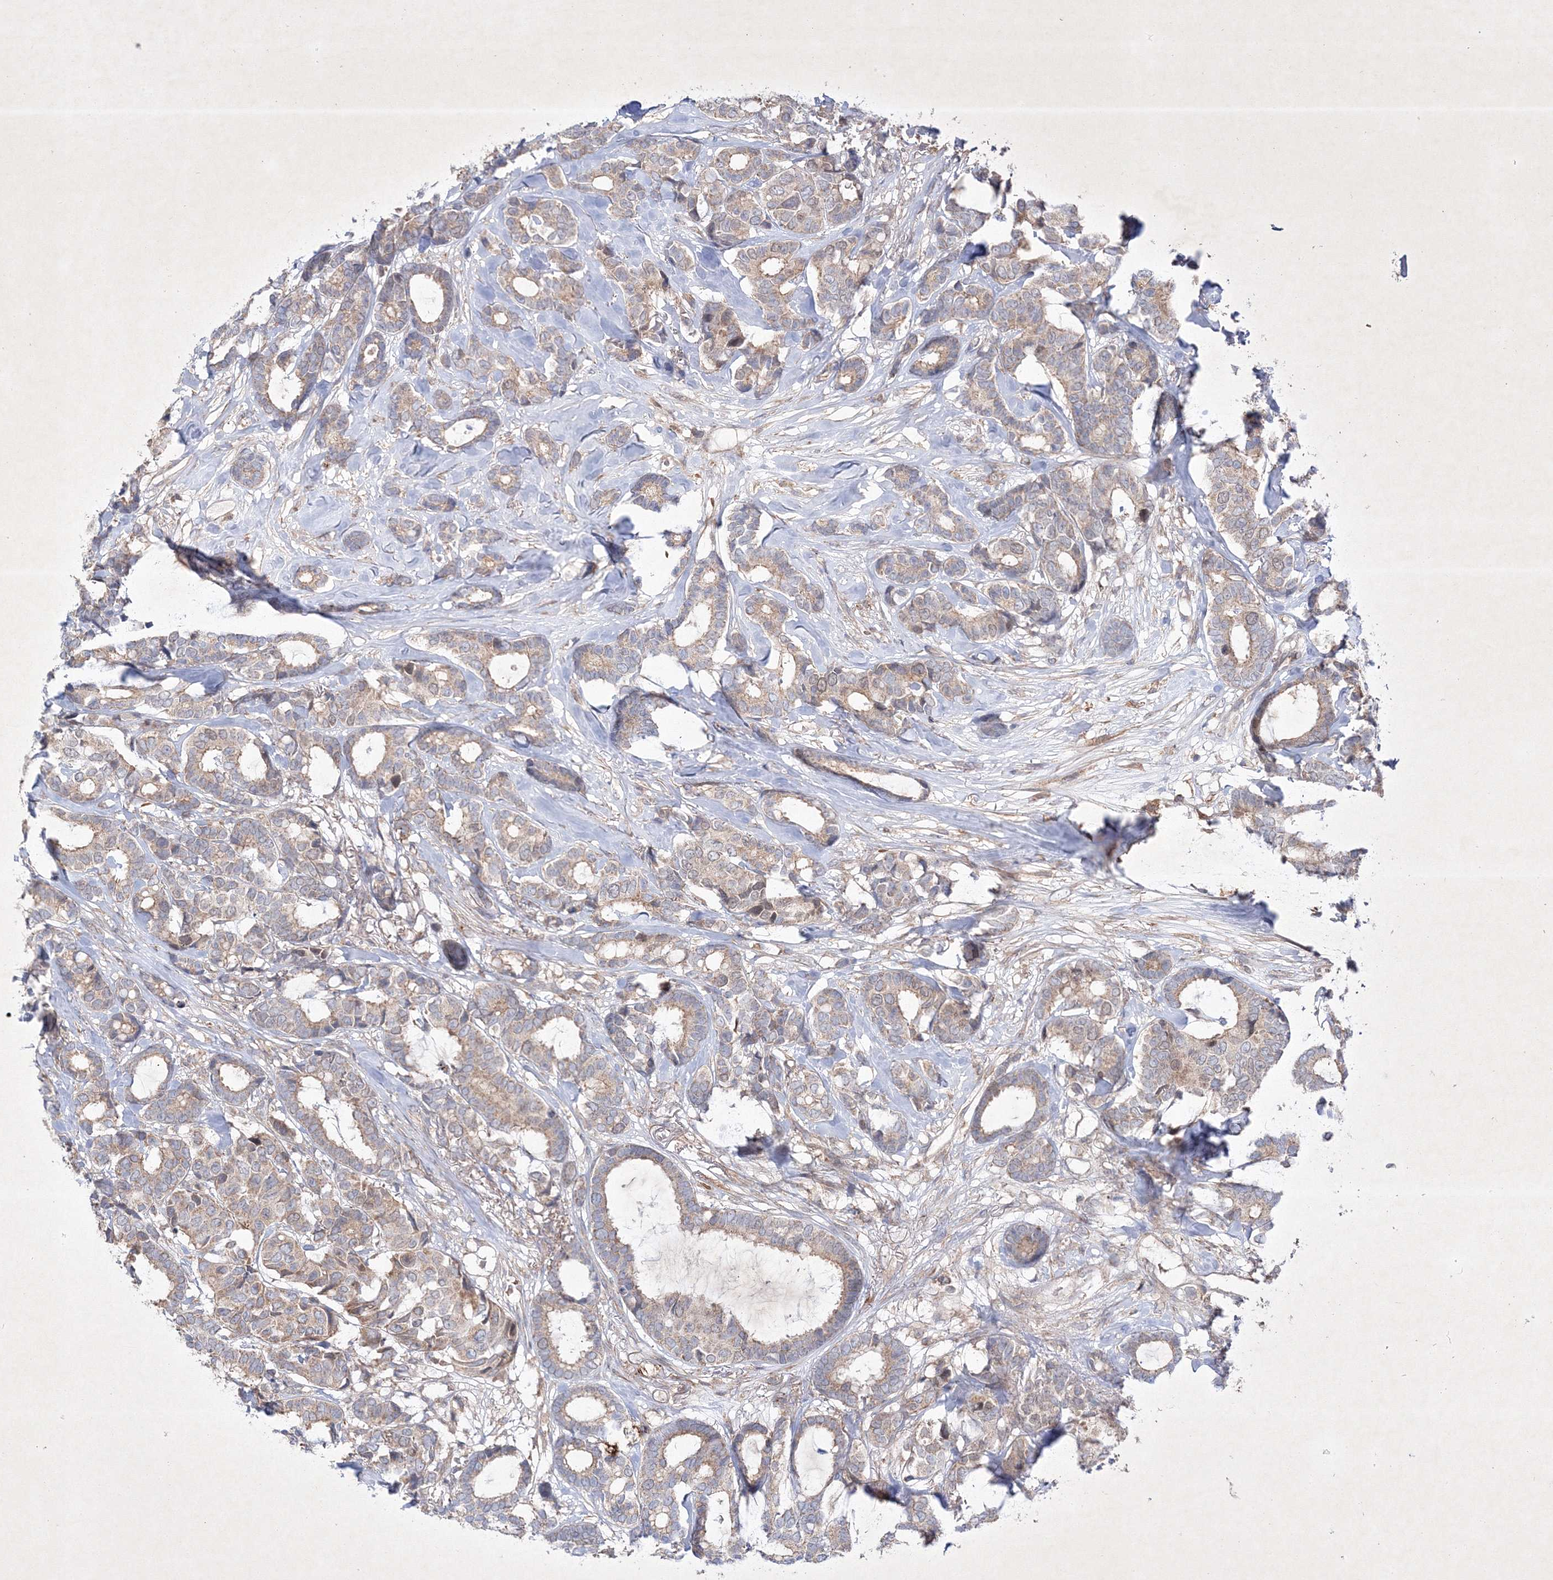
{"staining": {"intensity": "weak", "quantity": ">75%", "location": "cytoplasmic/membranous"}, "tissue": "breast cancer", "cell_type": "Tumor cells", "image_type": "cancer", "snomed": [{"axis": "morphology", "description": "Duct carcinoma"}, {"axis": "topography", "description": "Breast"}], "caption": "IHC image of neoplastic tissue: human breast cancer (infiltrating ductal carcinoma) stained using IHC displays low levels of weak protein expression localized specifically in the cytoplasmic/membranous of tumor cells, appearing as a cytoplasmic/membranous brown color.", "gene": "OPA1", "patient": {"sex": "female", "age": 87}}